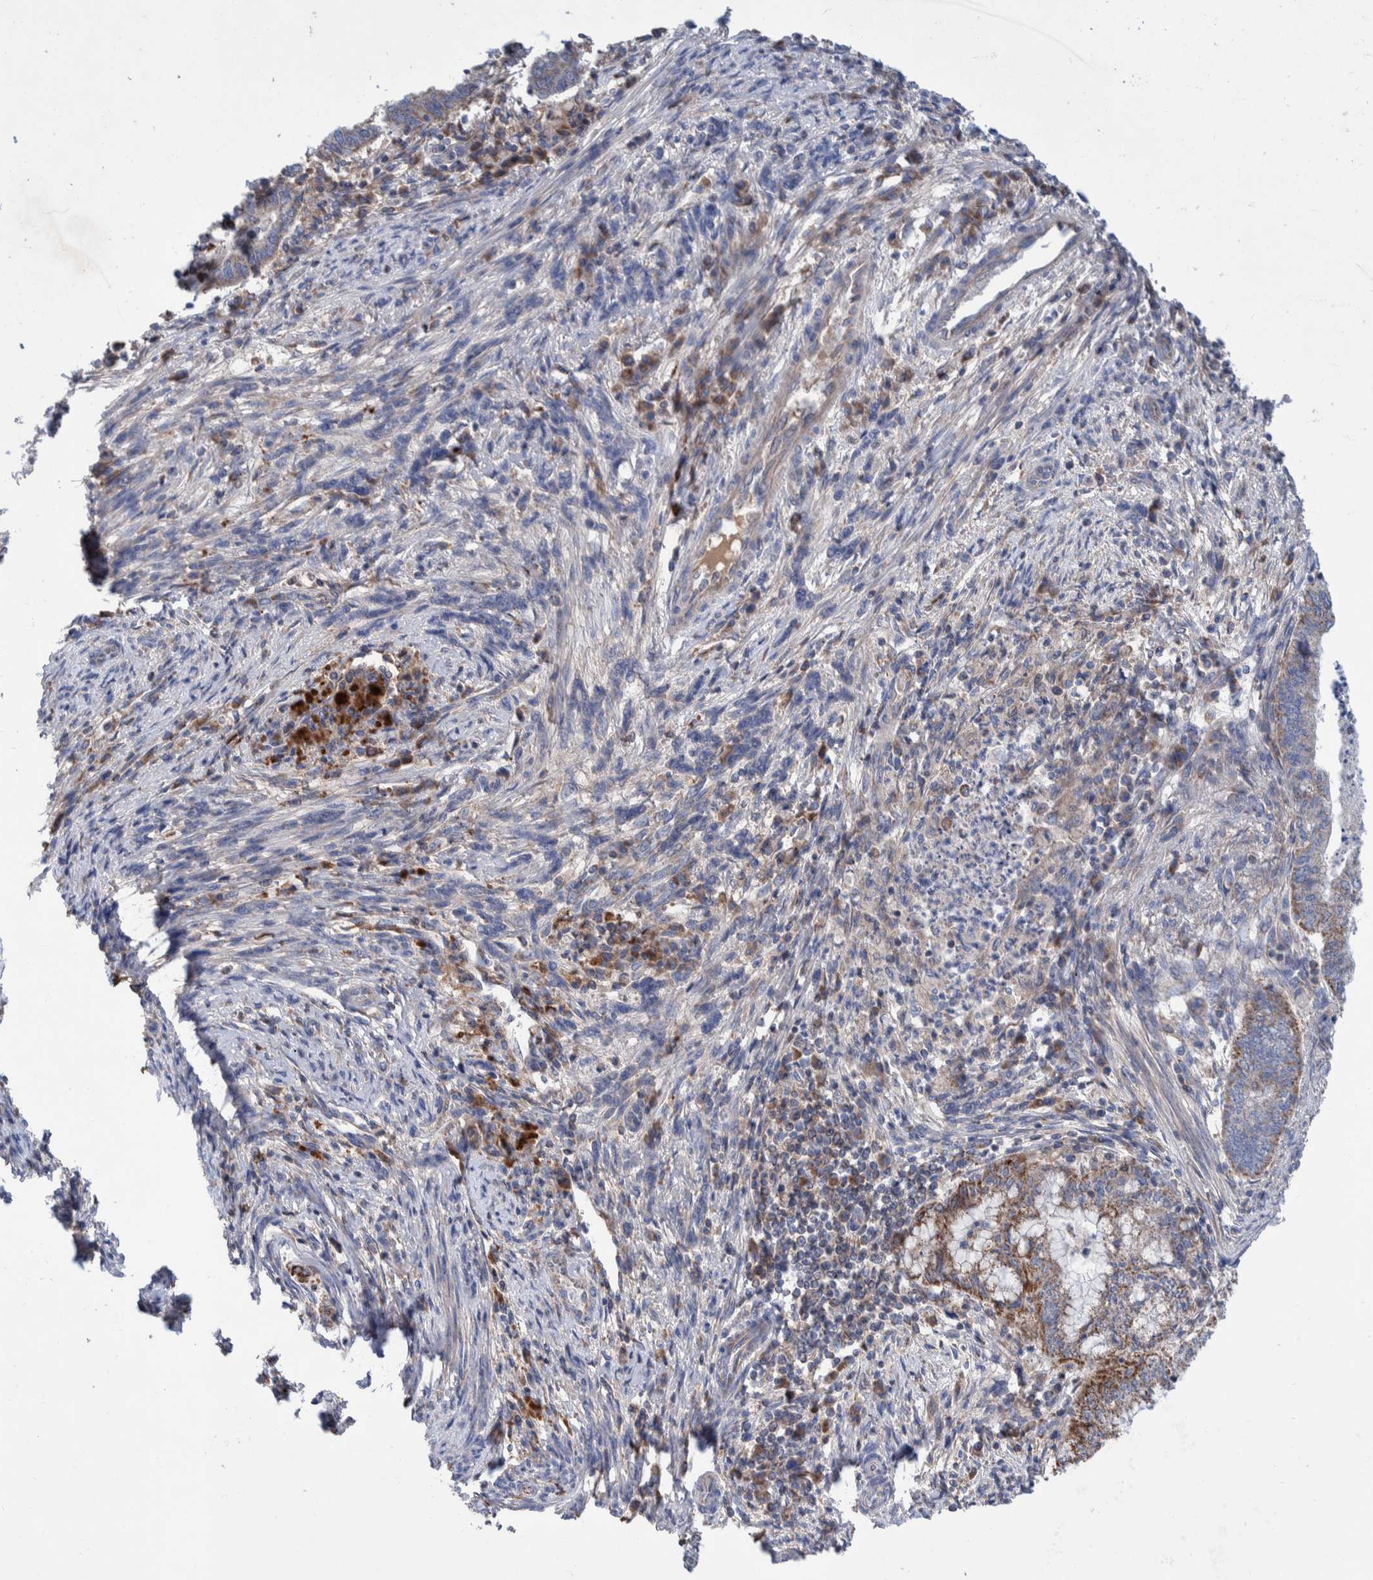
{"staining": {"intensity": "moderate", "quantity": ">75%", "location": "cytoplasmic/membranous"}, "tissue": "endometrial cancer", "cell_type": "Tumor cells", "image_type": "cancer", "snomed": [{"axis": "morphology", "description": "Polyp, NOS"}, {"axis": "morphology", "description": "Adenocarcinoma, NOS"}, {"axis": "morphology", "description": "Adenoma, NOS"}, {"axis": "topography", "description": "Endometrium"}], "caption": "Endometrial adenocarcinoma stained with a protein marker demonstrates moderate staining in tumor cells.", "gene": "DECR1", "patient": {"sex": "female", "age": 79}}